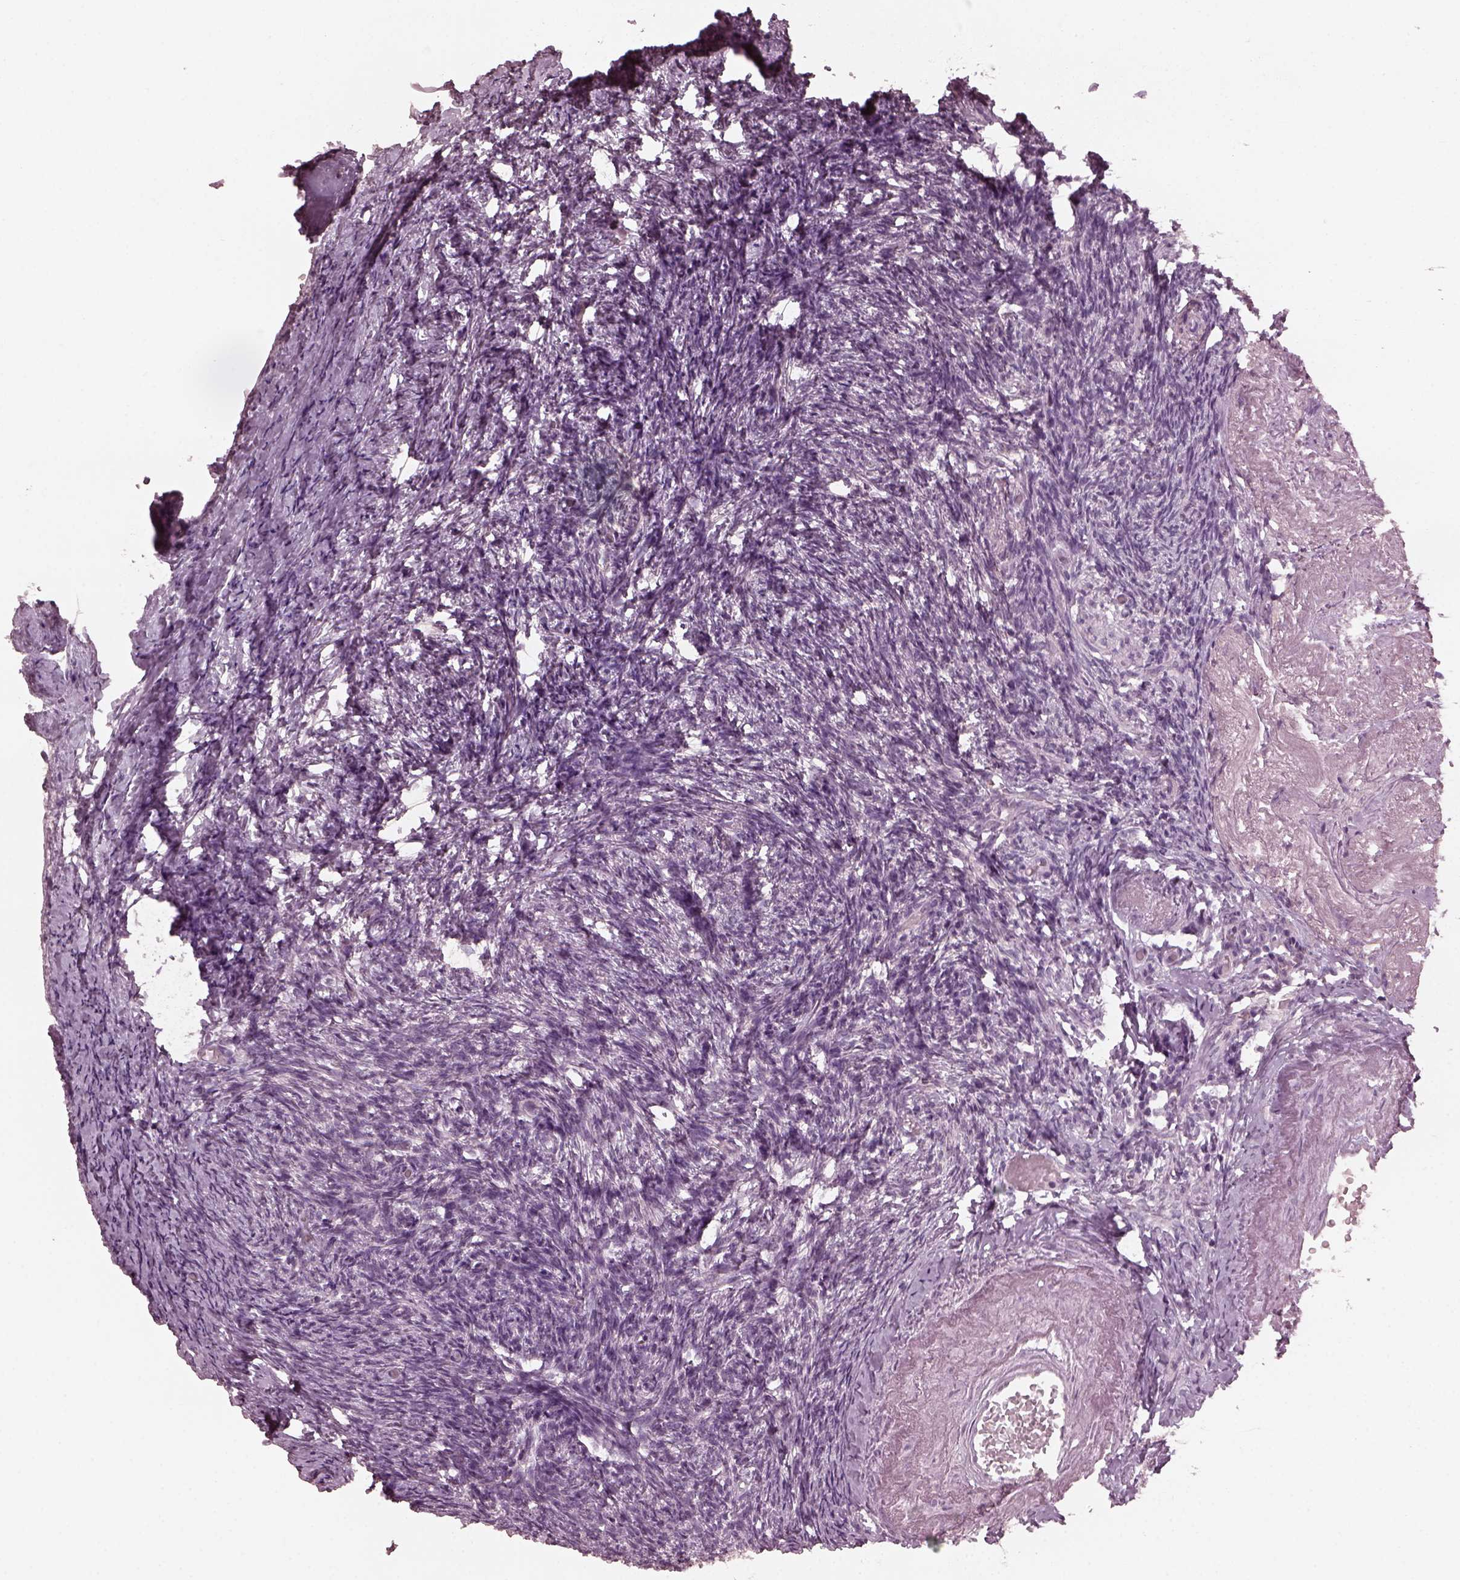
{"staining": {"intensity": "negative", "quantity": "none", "location": "none"}, "tissue": "ovary", "cell_type": "Ovarian stroma cells", "image_type": "normal", "snomed": [{"axis": "morphology", "description": "Normal tissue, NOS"}, {"axis": "topography", "description": "Ovary"}], "caption": "This histopathology image is of benign ovary stained with IHC to label a protein in brown with the nuclei are counter-stained blue. There is no staining in ovarian stroma cells.", "gene": "KRT79", "patient": {"sex": "female", "age": 72}}